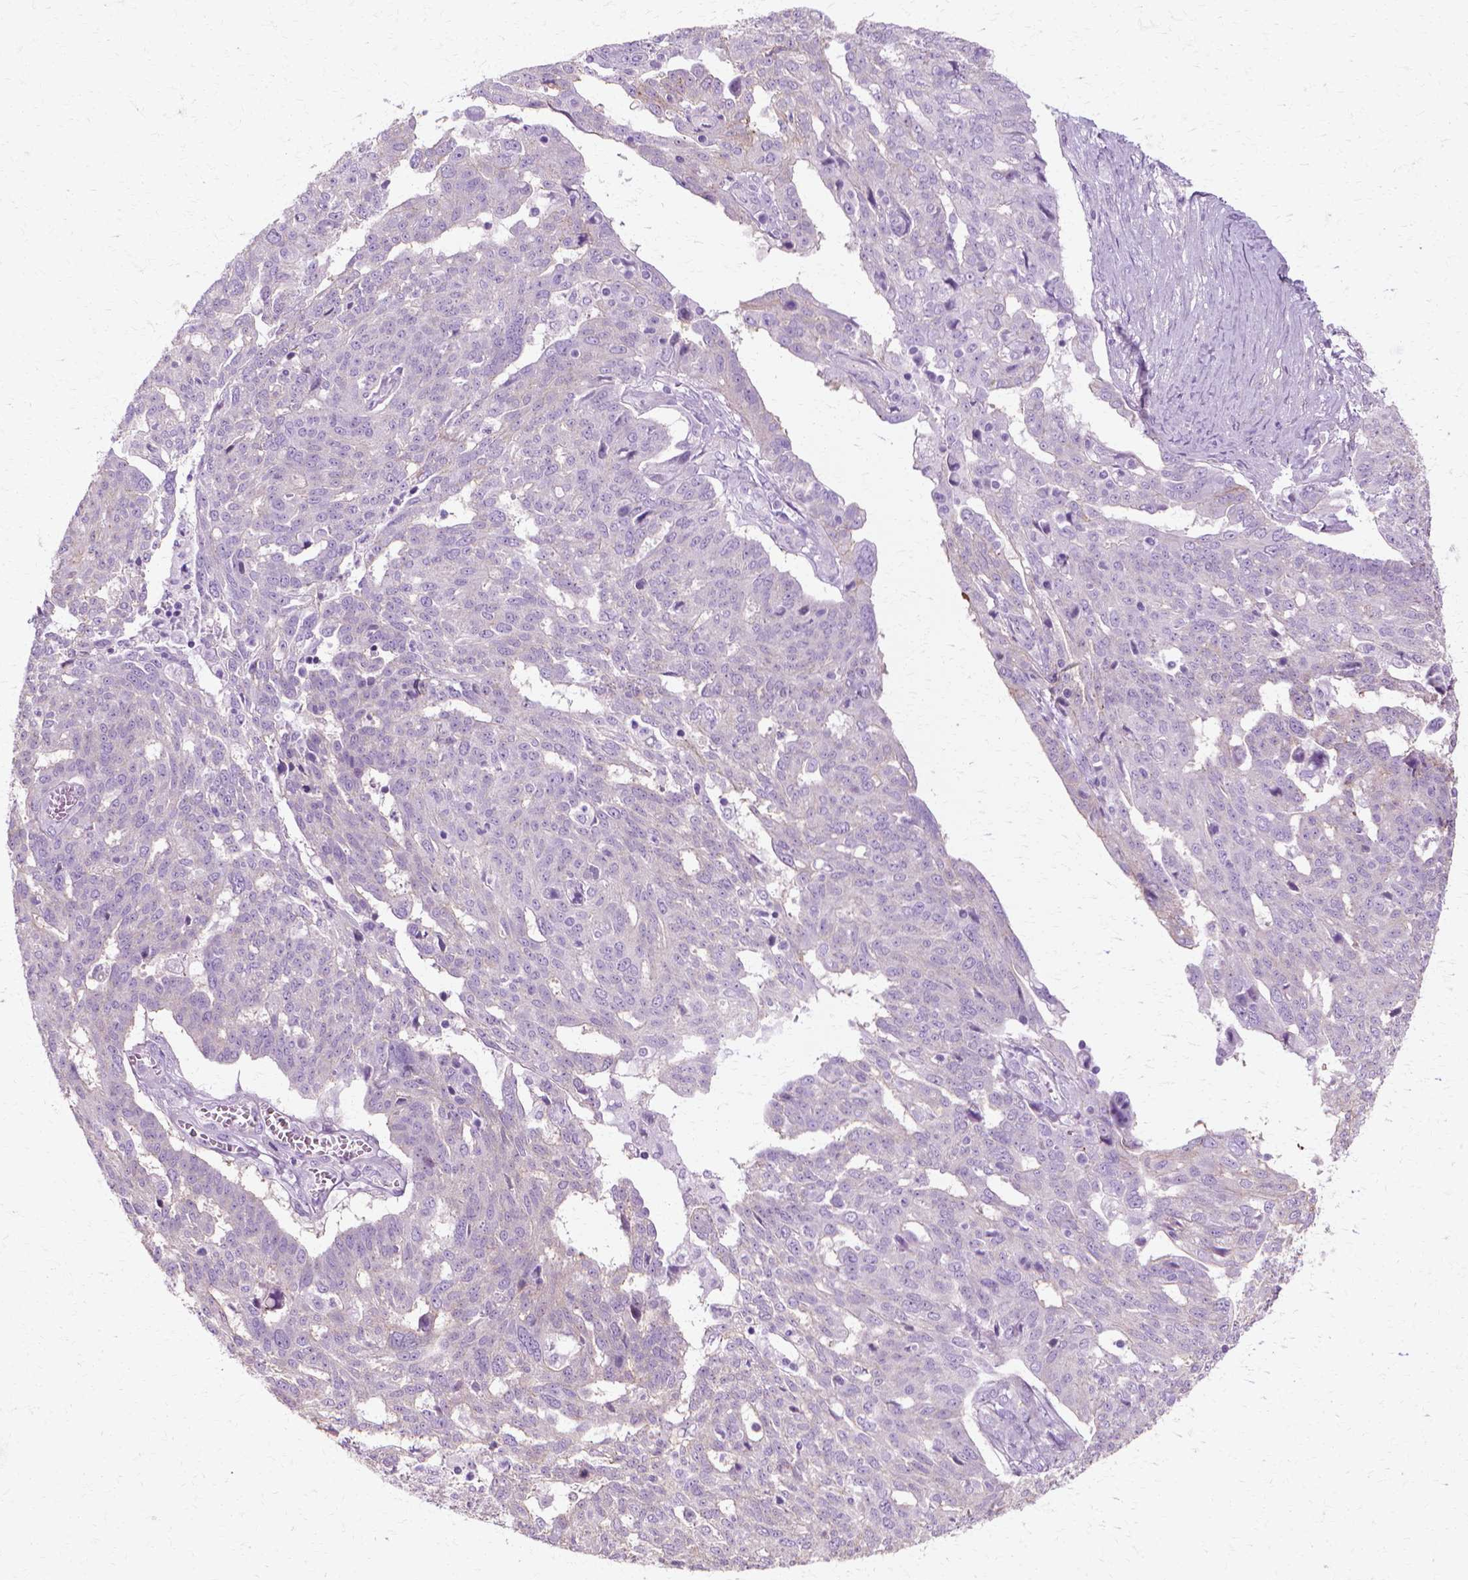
{"staining": {"intensity": "negative", "quantity": "none", "location": "none"}, "tissue": "ovarian cancer", "cell_type": "Tumor cells", "image_type": "cancer", "snomed": [{"axis": "morphology", "description": "Cystadenocarcinoma, serous, NOS"}, {"axis": "topography", "description": "Ovary"}], "caption": "This is a photomicrograph of immunohistochemistry (IHC) staining of ovarian serous cystadenocarcinoma, which shows no staining in tumor cells. The staining is performed using DAB brown chromogen with nuclei counter-stained in using hematoxylin.", "gene": "CFAP157", "patient": {"sex": "female", "age": 67}}